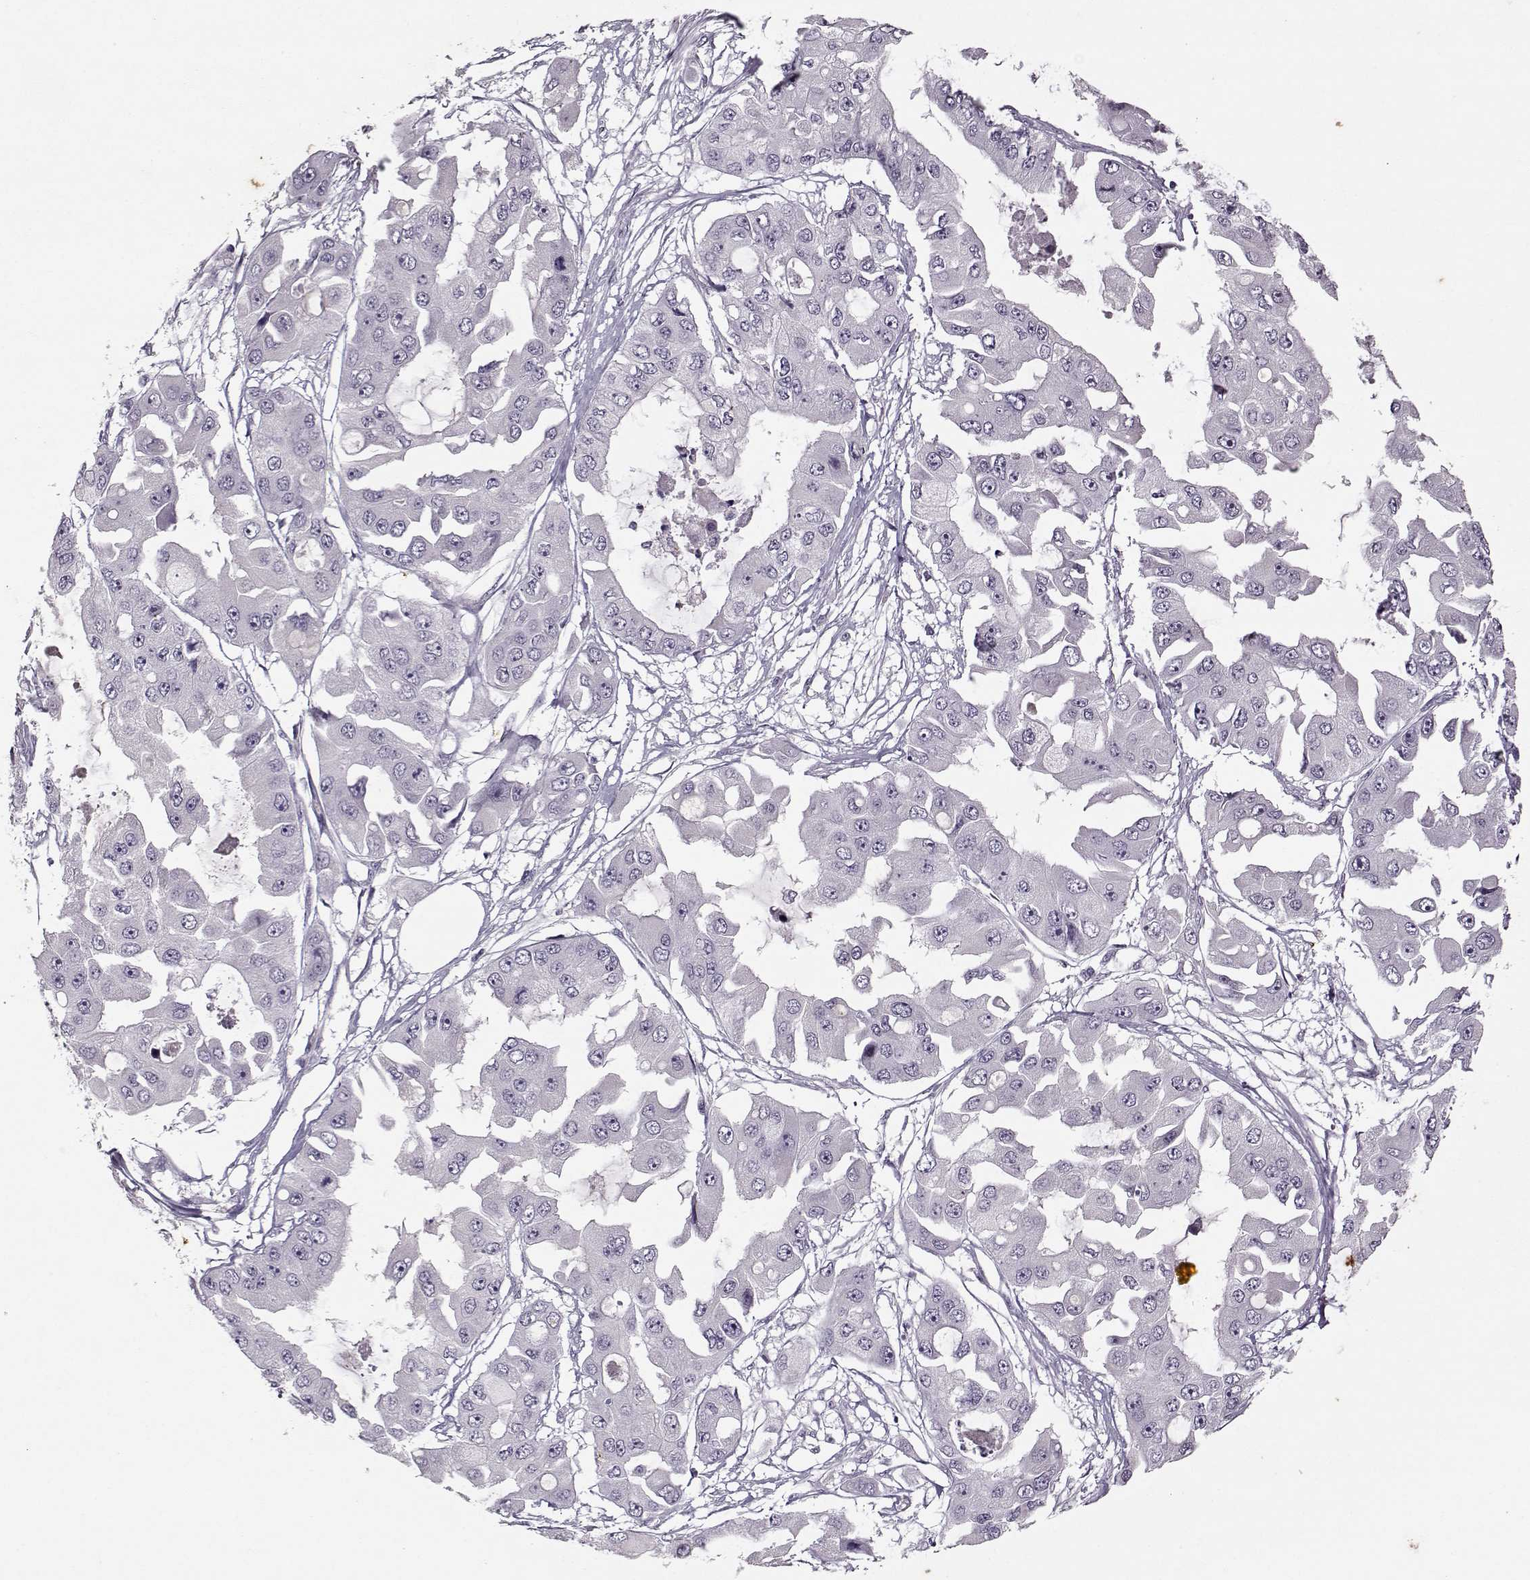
{"staining": {"intensity": "negative", "quantity": "none", "location": "none"}, "tissue": "ovarian cancer", "cell_type": "Tumor cells", "image_type": "cancer", "snomed": [{"axis": "morphology", "description": "Cystadenocarcinoma, serous, NOS"}, {"axis": "topography", "description": "Ovary"}], "caption": "The IHC micrograph has no significant staining in tumor cells of ovarian cancer tissue.", "gene": "KRT9", "patient": {"sex": "female", "age": 56}}